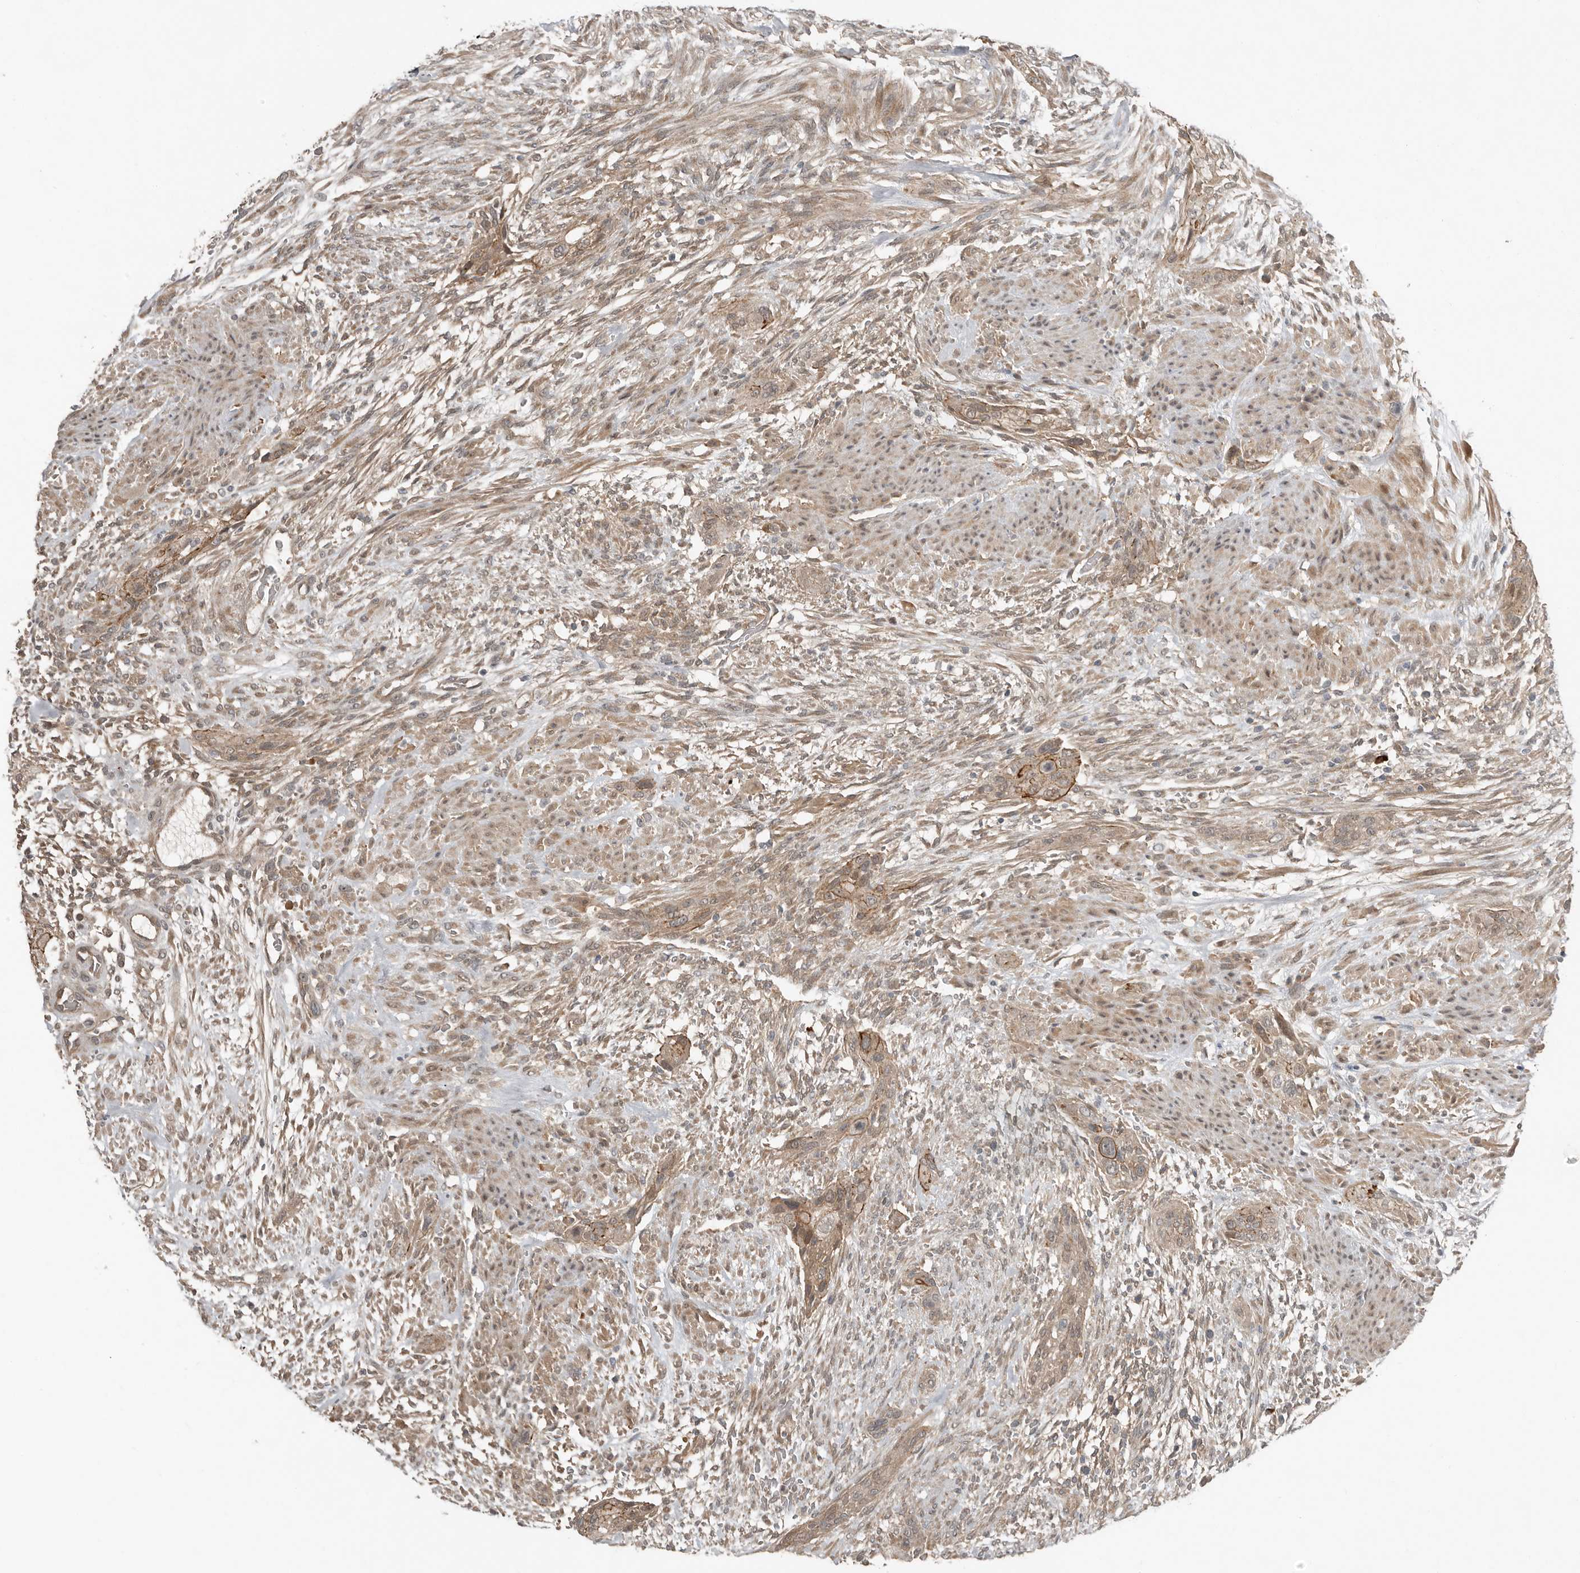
{"staining": {"intensity": "weak", "quantity": ">75%", "location": "cytoplasmic/membranous"}, "tissue": "urothelial cancer", "cell_type": "Tumor cells", "image_type": "cancer", "snomed": [{"axis": "morphology", "description": "Urothelial carcinoma, High grade"}, {"axis": "topography", "description": "Urinary bladder"}], "caption": "Immunohistochemical staining of urothelial cancer demonstrates low levels of weak cytoplasmic/membranous positivity in approximately >75% of tumor cells.", "gene": "TEAD3", "patient": {"sex": "male", "age": 35}}